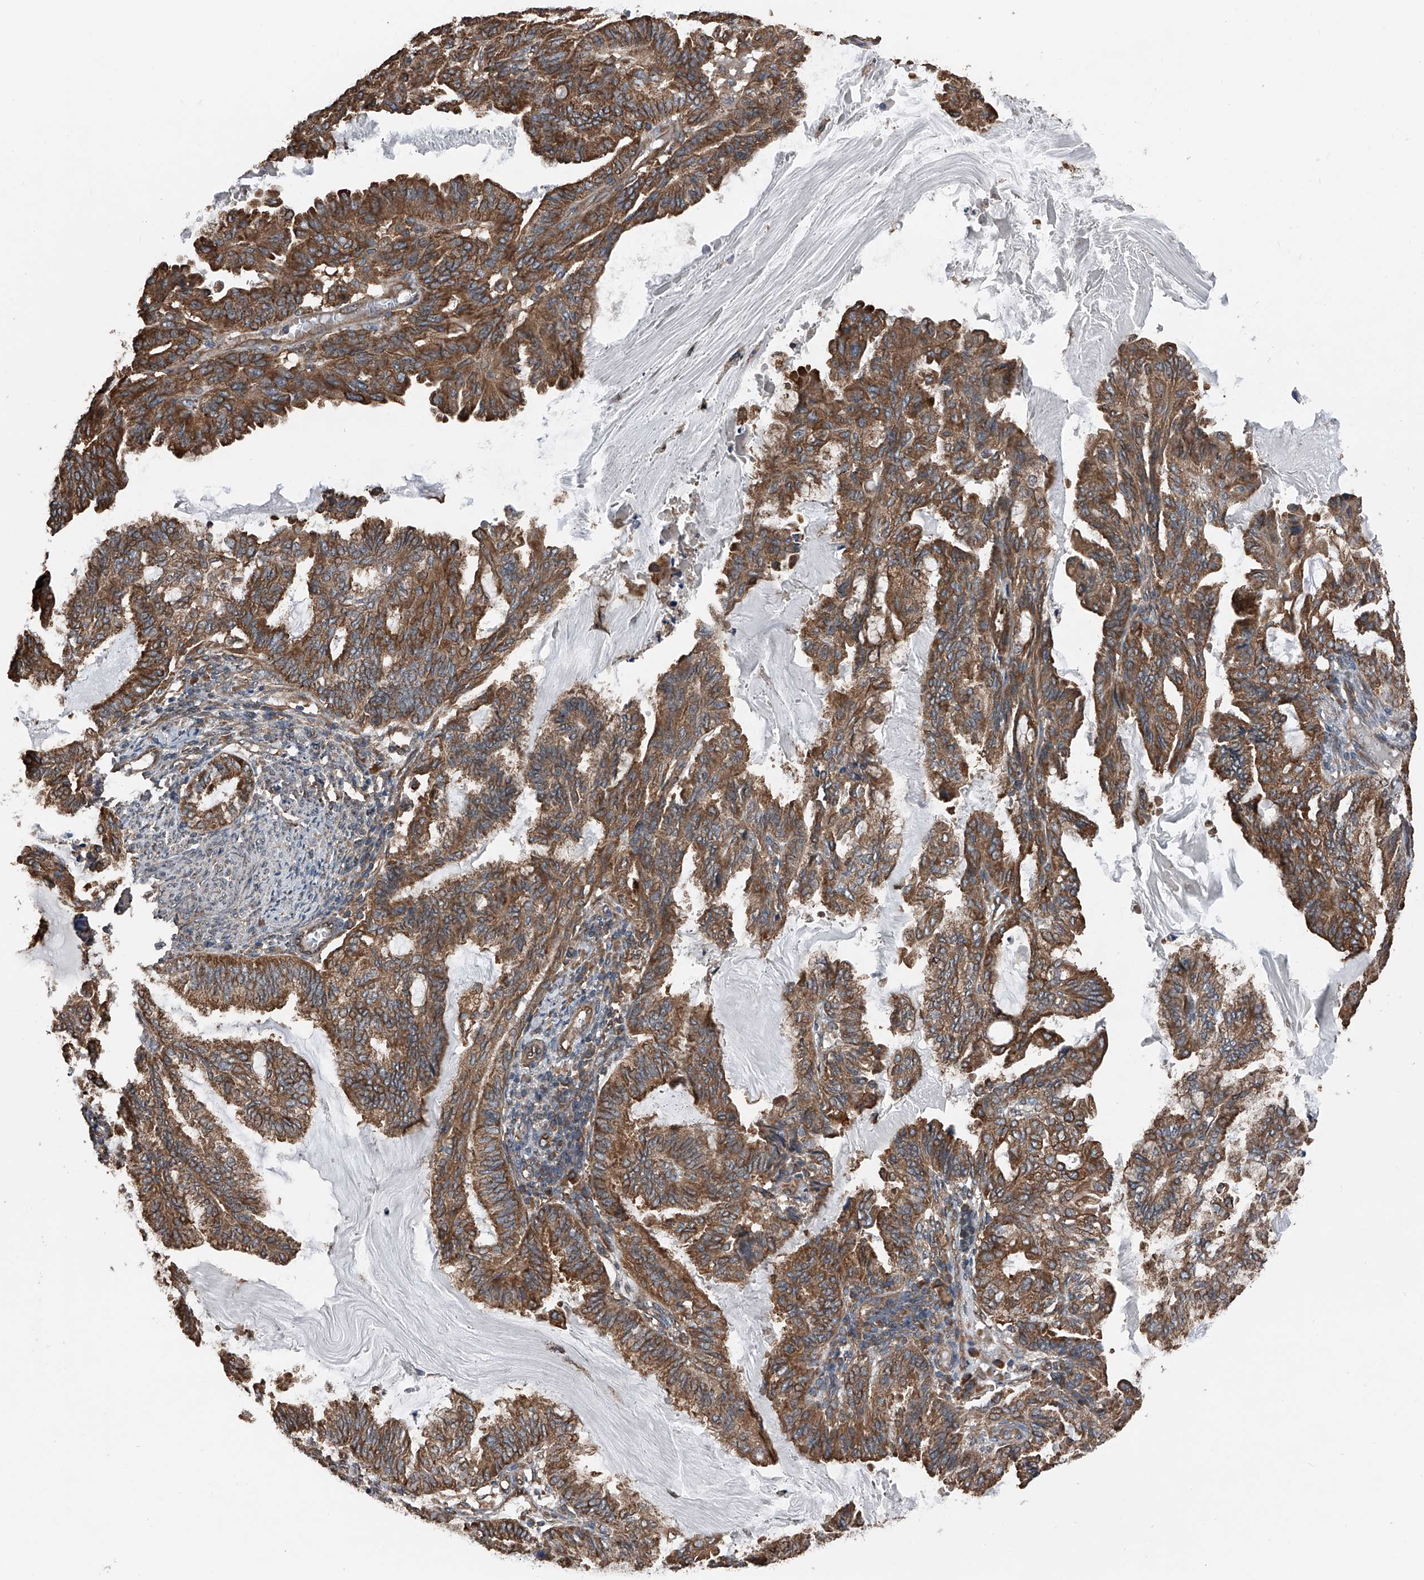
{"staining": {"intensity": "strong", "quantity": ">75%", "location": "cytoplasmic/membranous"}, "tissue": "endometrial cancer", "cell_type": "Tumor cells", "image_type": "cancer", "snomed": [{"axis": "morphology", "description": "Adenocarcinoma, NOS"}, {"axis": "topography", "description": "Endometrium"}], "caption": "Human endometrial cancer (adenocarcinoma) stained for a protein (brown) displays strong cytoplasmic/membranous positive positivity in approximately >75% of tumor cells.", "gene": "KCNJ2", "patient": {"sex": "female", "age": 86}}